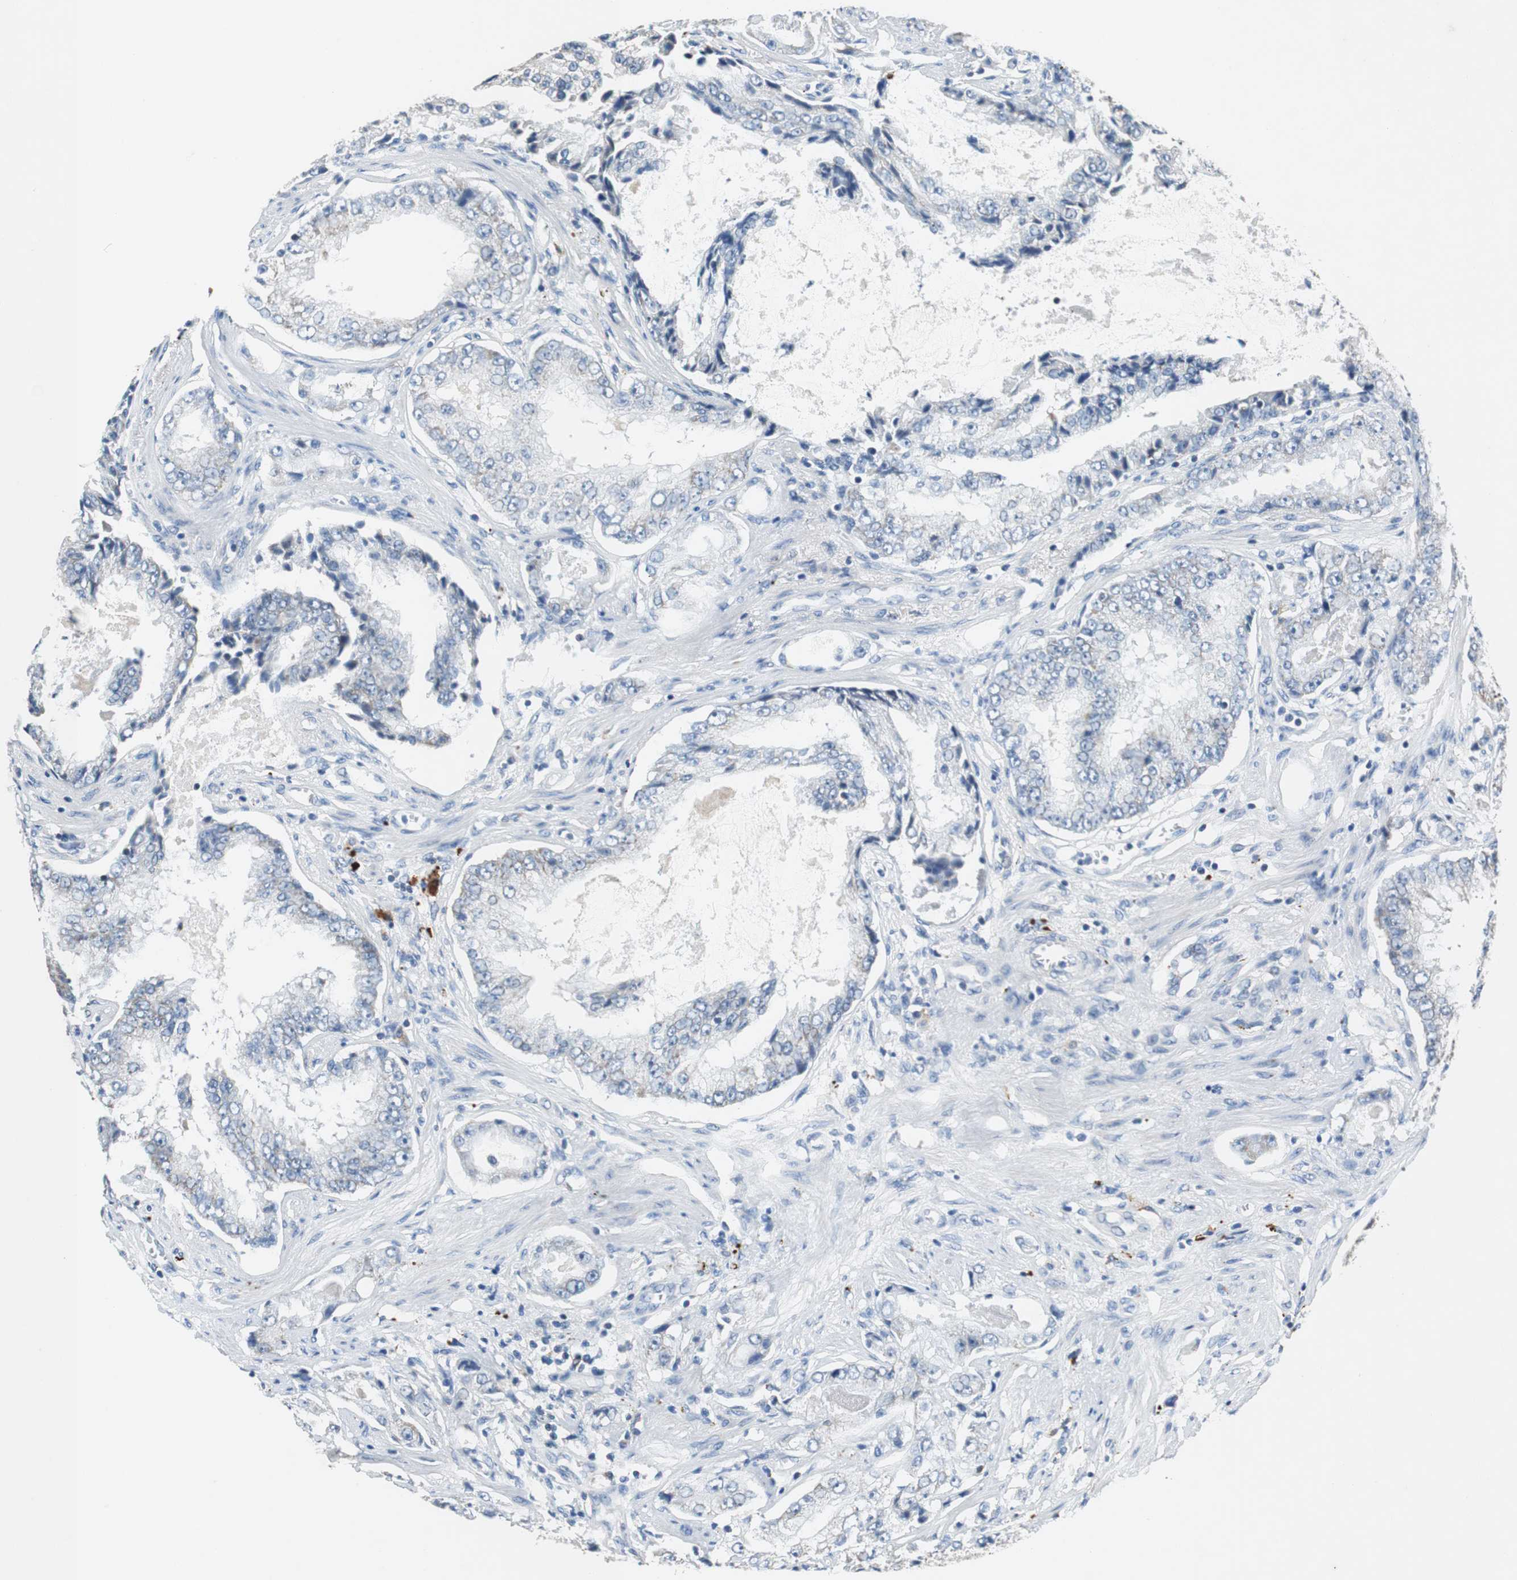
{"staining": {"intensity": "negative", "quantity": "none", "location": "none"}, "tissue": "prostate cancer", "cell_type": "Tumor cells", "image_type": "cancer", "snomed": [{"axis": "morphology", "description": "Adenocarcinoma, High grade"}, {"axis": "topography", "description": "Prostate"}], "caption": "Immunohistochemistry photomicrograph of neoplastic tissue: prostate cancer (adenocarcinoma (high-grade)) stained with DAB (3,3'-diaminobenzidine) shows no significant protein positivity in tumor cells.", "gene": "NLGN1", "patient": {"sex": "male", "age": 73}}